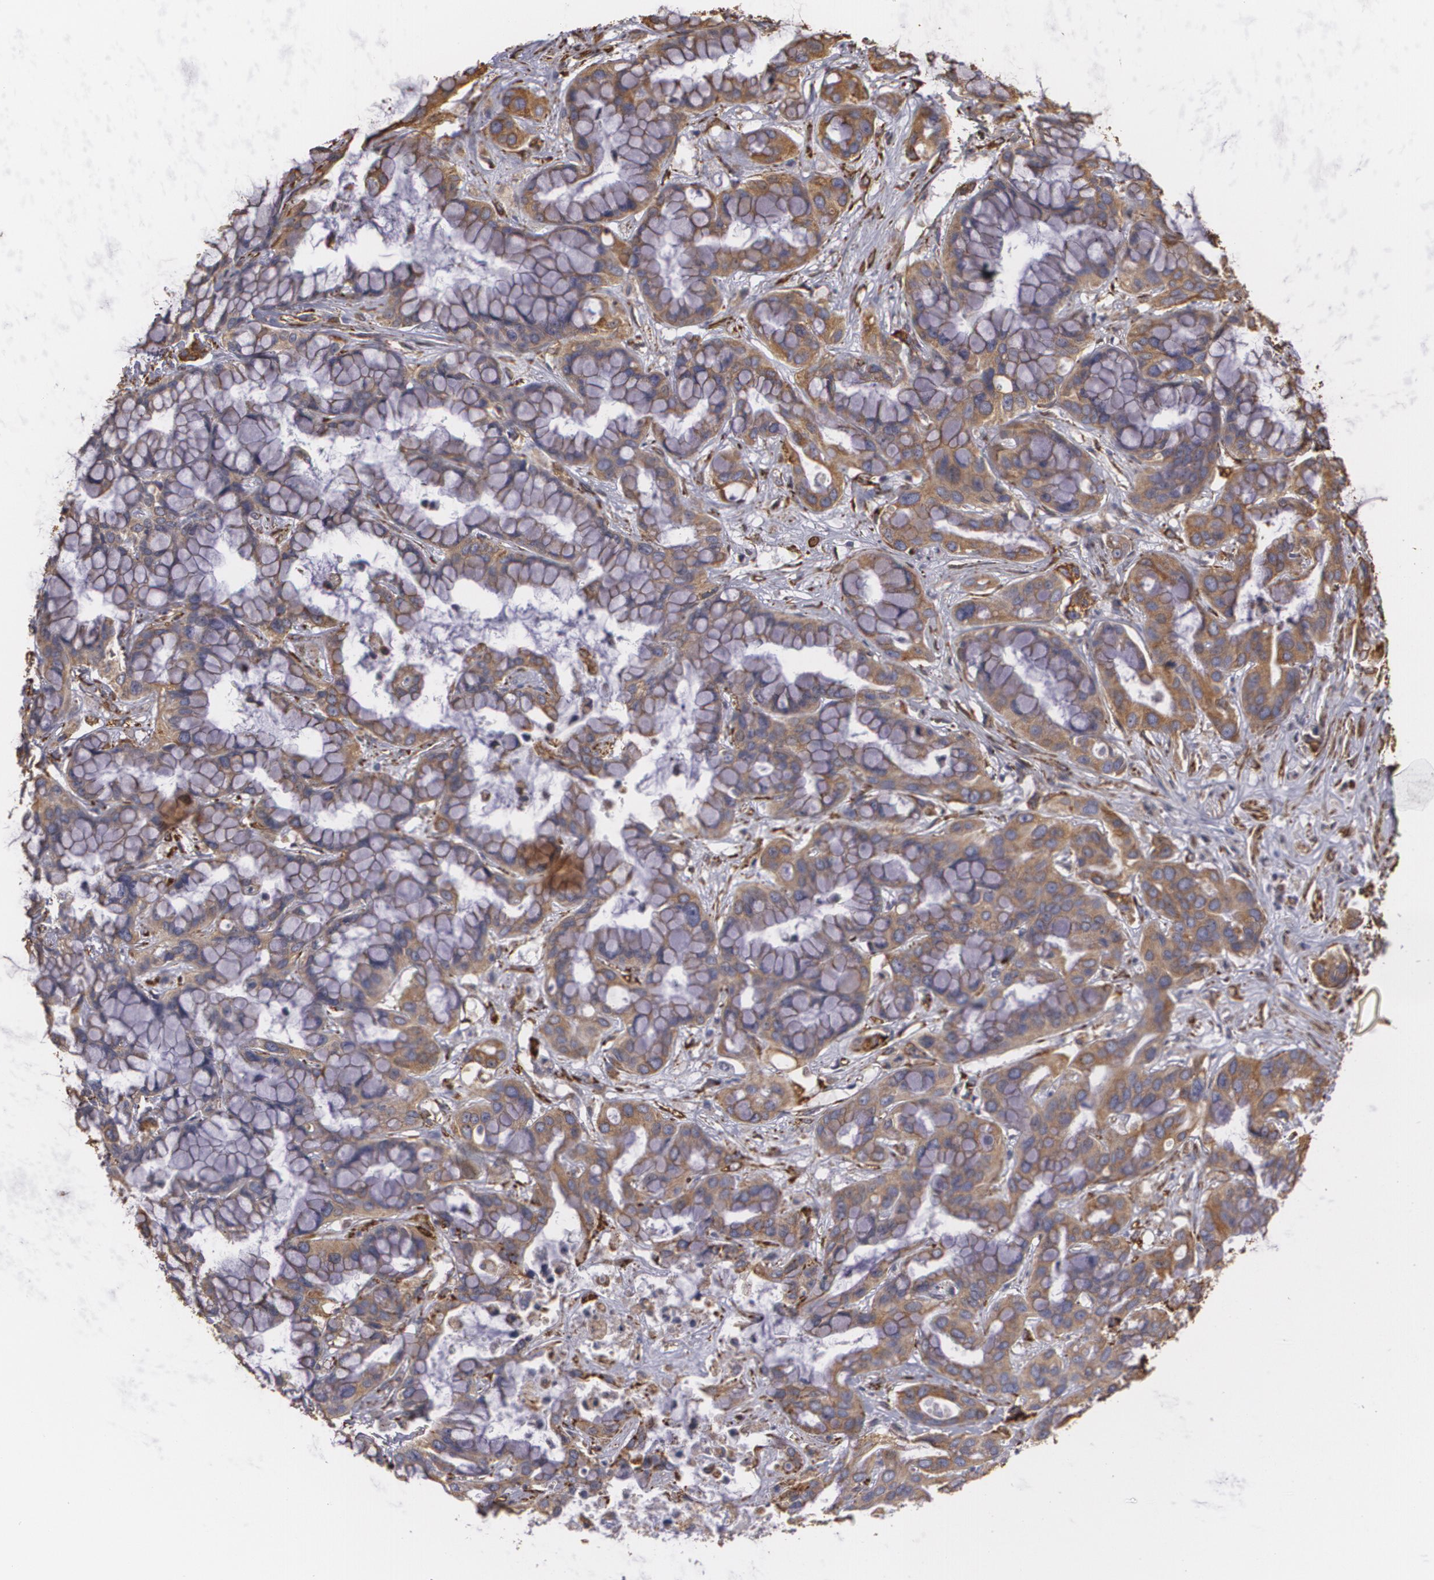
{"staining": {"intensity": "moderate", "quantity": ">75%", "location": "cytoplasmic/membranous"}, "tissue": "liver cancer", "cell_type": "Tumor cells", "image_type": "cancer", "snomed": [{"axis": "morphology", "description": "Cholangiocarcinoma"}, {"axis": "topography", "description": "Liver"}], "caption": "This photomicrograph exhibits immunohistochemistry (IHC) staining of human liver cholangiocarcinoma, with medium moderate cytoplasmic/membranous positivity in approximately >75% of tumor cells.", "gene": "CYB5R3", "patient": {"sex": "female", "age": 65}}